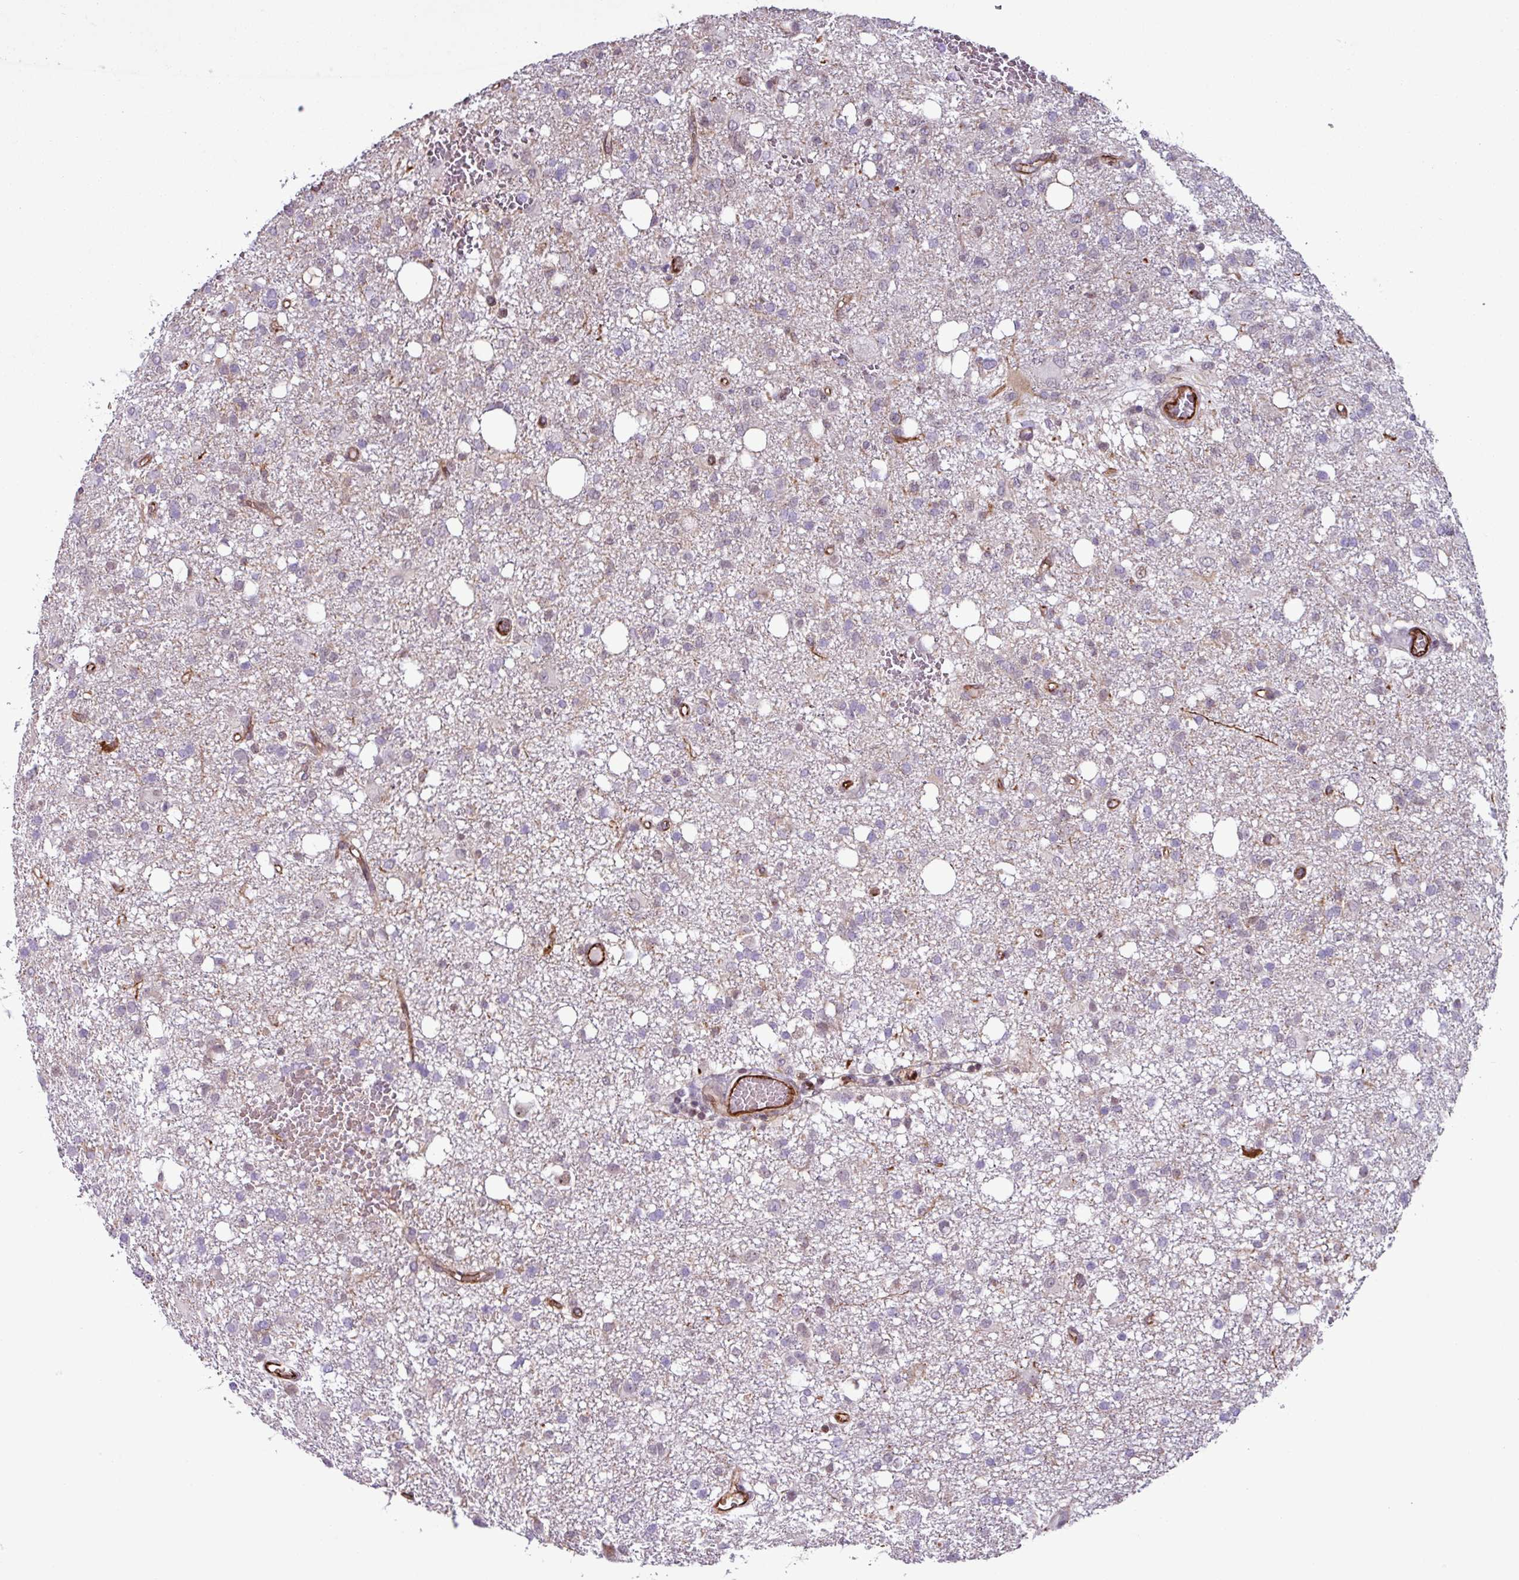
{"staining": {"intensity": "negative", "quantity": "none", "location": "none"}, "tissue": "glioma", "cell_type": "Tumor cells", "image_type": "cancer", "snomed": [{"axis": "morphology", "description": "Glioma, malignant, High grade"}, {"axis": "topography", "description": "Brain"}], "caption": "Histopathology image shows no significant protein expression in tumor cells of malignant glioma (high-grade).", "gene": "CHD3", "patient": {"sex": "female", "age": 59}}